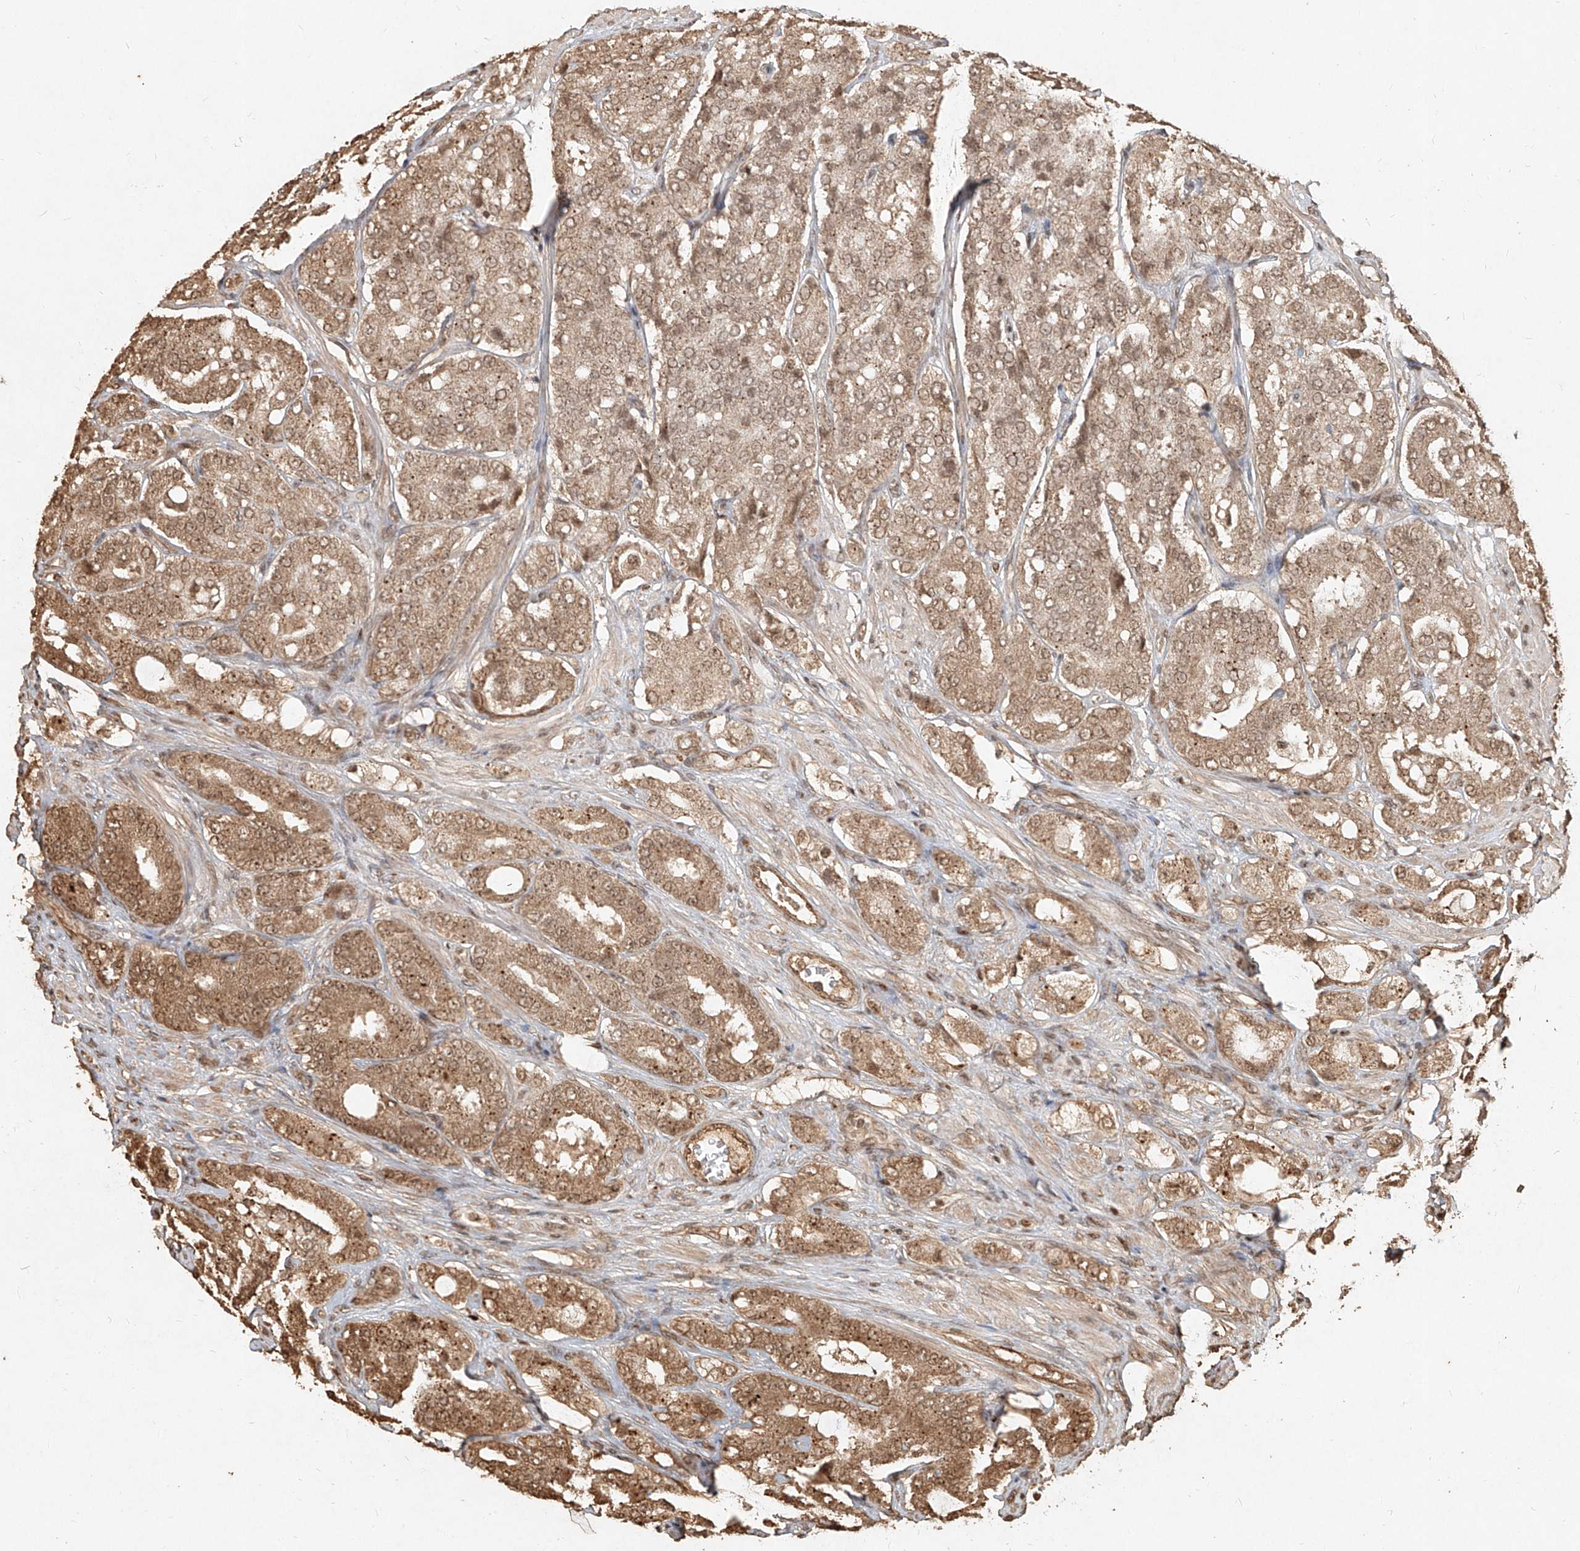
{"staining": {"intensity": "moderate", "quantity": ">75%", "location": "cytoplasmic/membranous,nuclear"}, "tissue": "prostate cancer", "cell_type": "Tumor cells", "image_type": "cancer", "snomed": [{"axis": "morphology", "description": "Adenocarcinoma, High grade"}, {"axis": "topography", "description": "Prostate"}], "caption": "Immunohistochemical staining of prostate cancer displays medium levels of moderate cytoplasmic/membranous and nuclear protein expression in about >75% of tumor cells.", "gene": "UBE2K", "patient": {"sex": "male", "age": 65}}